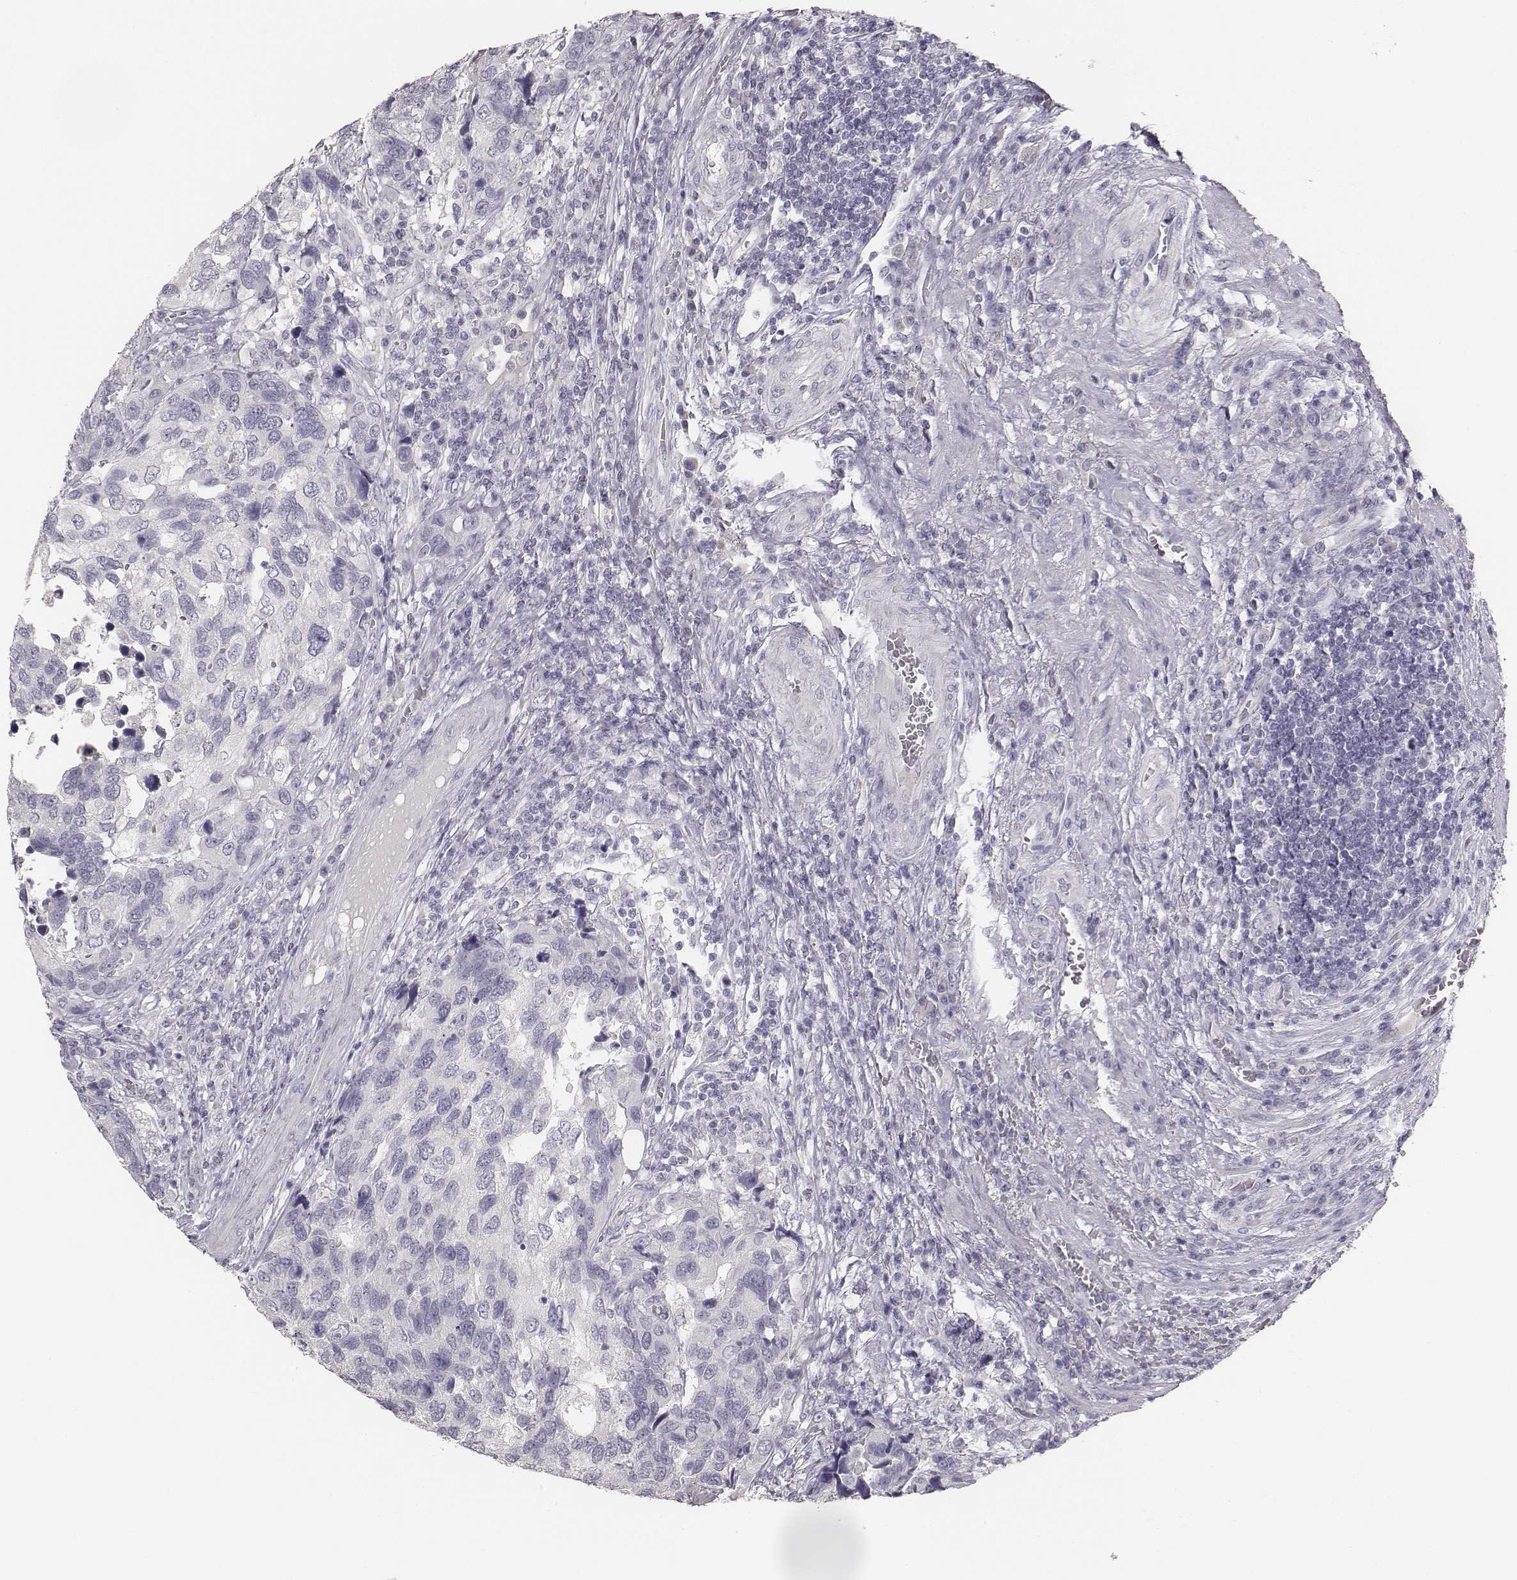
{"staining": {"intensity": "negative", "quantity": "none", "location": "none"}, "tissue": "urothelial cancer", "cell_type": "Tumor cells", "image_type": "cancer", "snomed": [{"axis": "morphology", "description": "Urothelial carcinoma, High grade"}, {"axis": "topography", "description": "Urinary bladder"}], "caption": "Immunohistochemistry photomicrograph of neoplastic tissue: urothelial cancer stained with DAB (3,3'-diaminobenzidine) displays no significant protein expression in tumor cells.", "gene": "MYH6", "patient": {"sex": "male", "age": 60}}